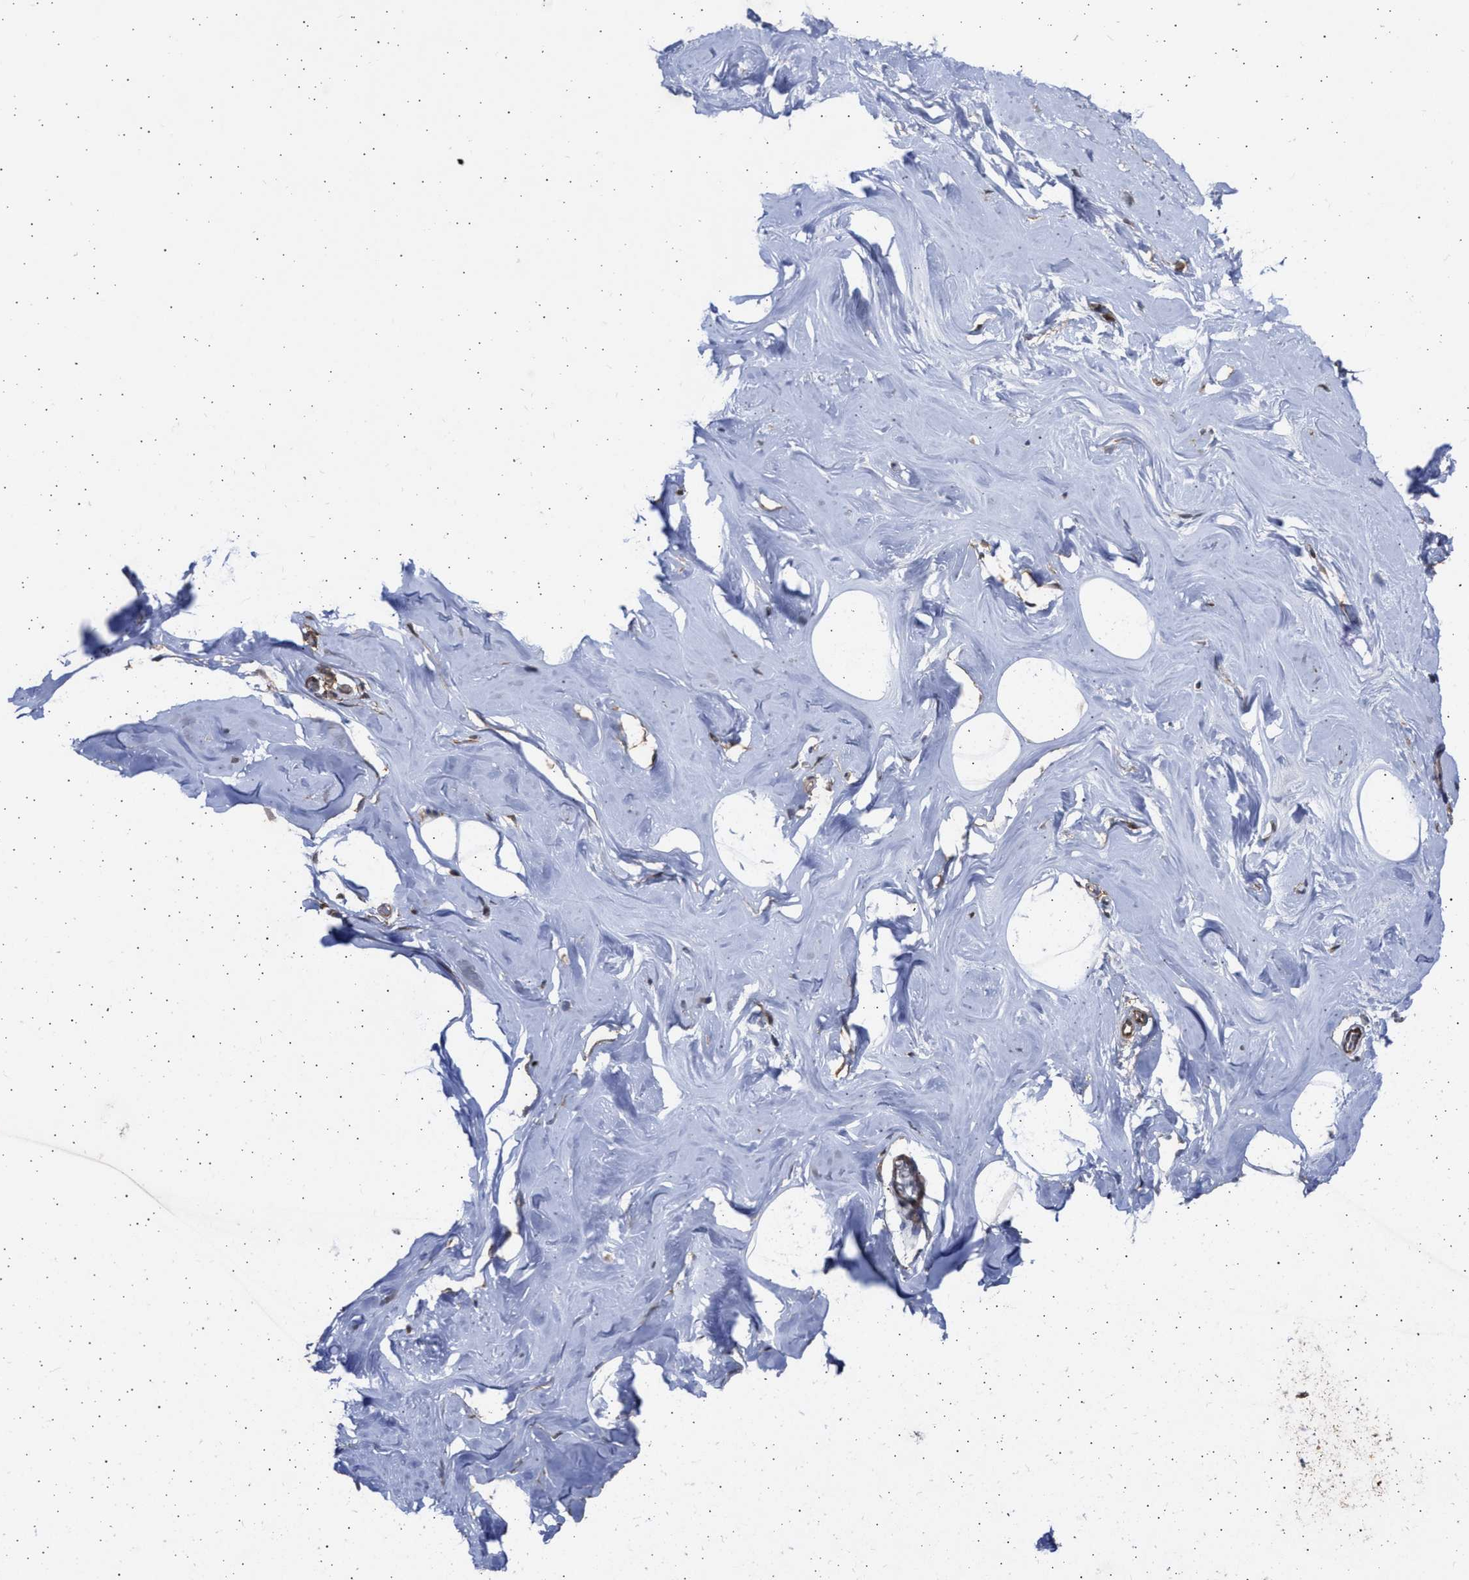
{"staining": {"intensity": "negative", "quantity": "none", "location": "none"}, "tissue": "adipose tissue", "cell_type": "Adipocytes", "image_type": "normal", "snomed": [{"axis": "morphology", "description": "Normal tissue, NOS"}, {"axis": "morphology", "description": "Fibrosis, NOS"}, {"axis": "topography", "description": "Breast"}, {"axis": "topography", "description": "Adipose tissue"}], "caption": "This is a histopathology image of IHC staining of unremarkable adipose tissue, which shows no expression in adipocytes. The staining was performed using DAB (3,3'-diaminobenzidine) to visualize the protein expression in brown, while the nuclei were stained in blue with hematoxylin (Magnification: 20x).", "gene": "TTC19", "patient": {"sex": "female", "age": 39}}